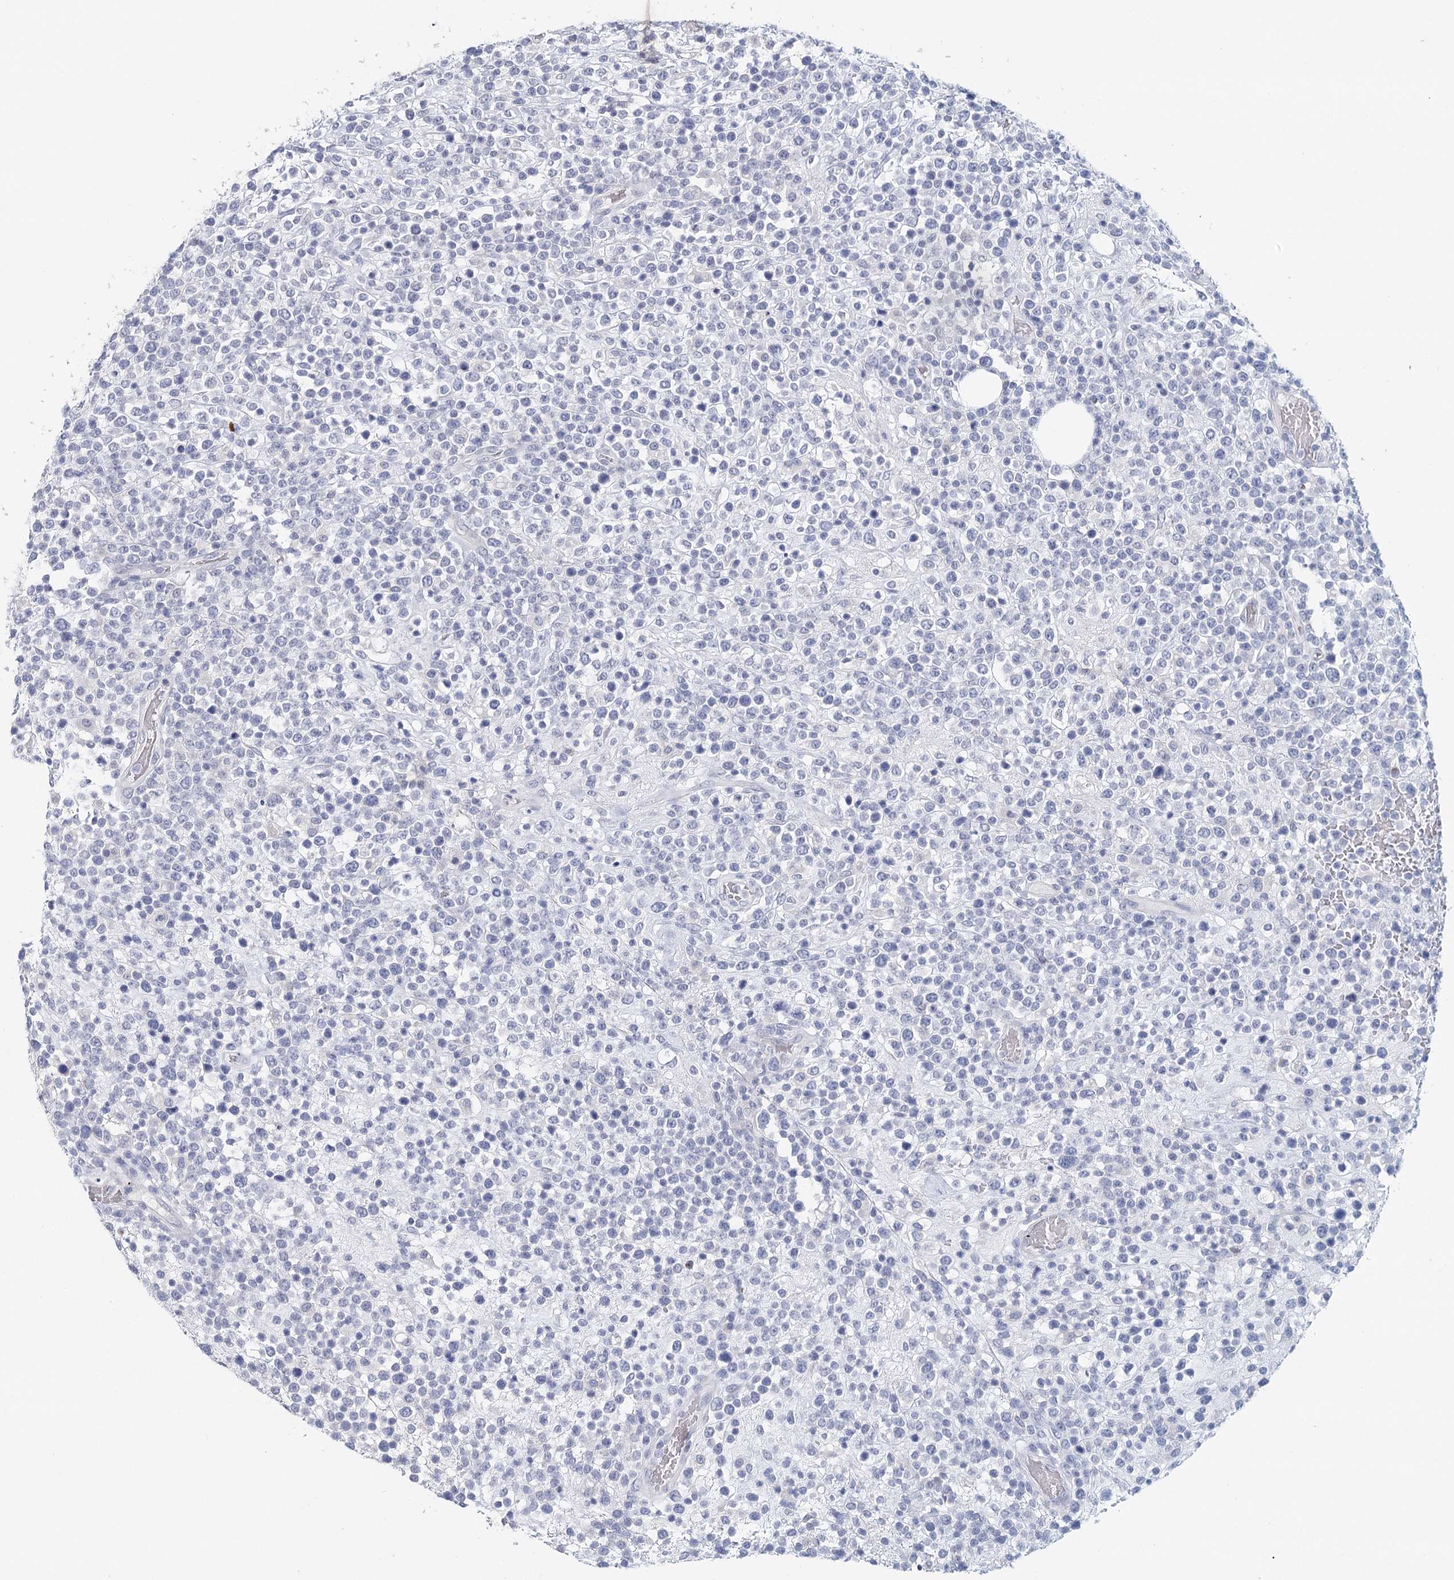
{"staining": {"intensity": "negative", "quantity": "none", "location": "none"}, "tissue": "lymphoma", "cell_type": "Tumor cells", "image_type": "cancer", "snomed": [{"axis": "morphology", "description": "Malignant lymphoma, non-Hodgkin's type, High grade"}, {"axis": "topography", "description": "Colon"}], "caption": "Tumor cells are negative for protein expression in human lymphoma.", "gene": "HSPA4L", "patient": {"sex": "female", "age": 53}}